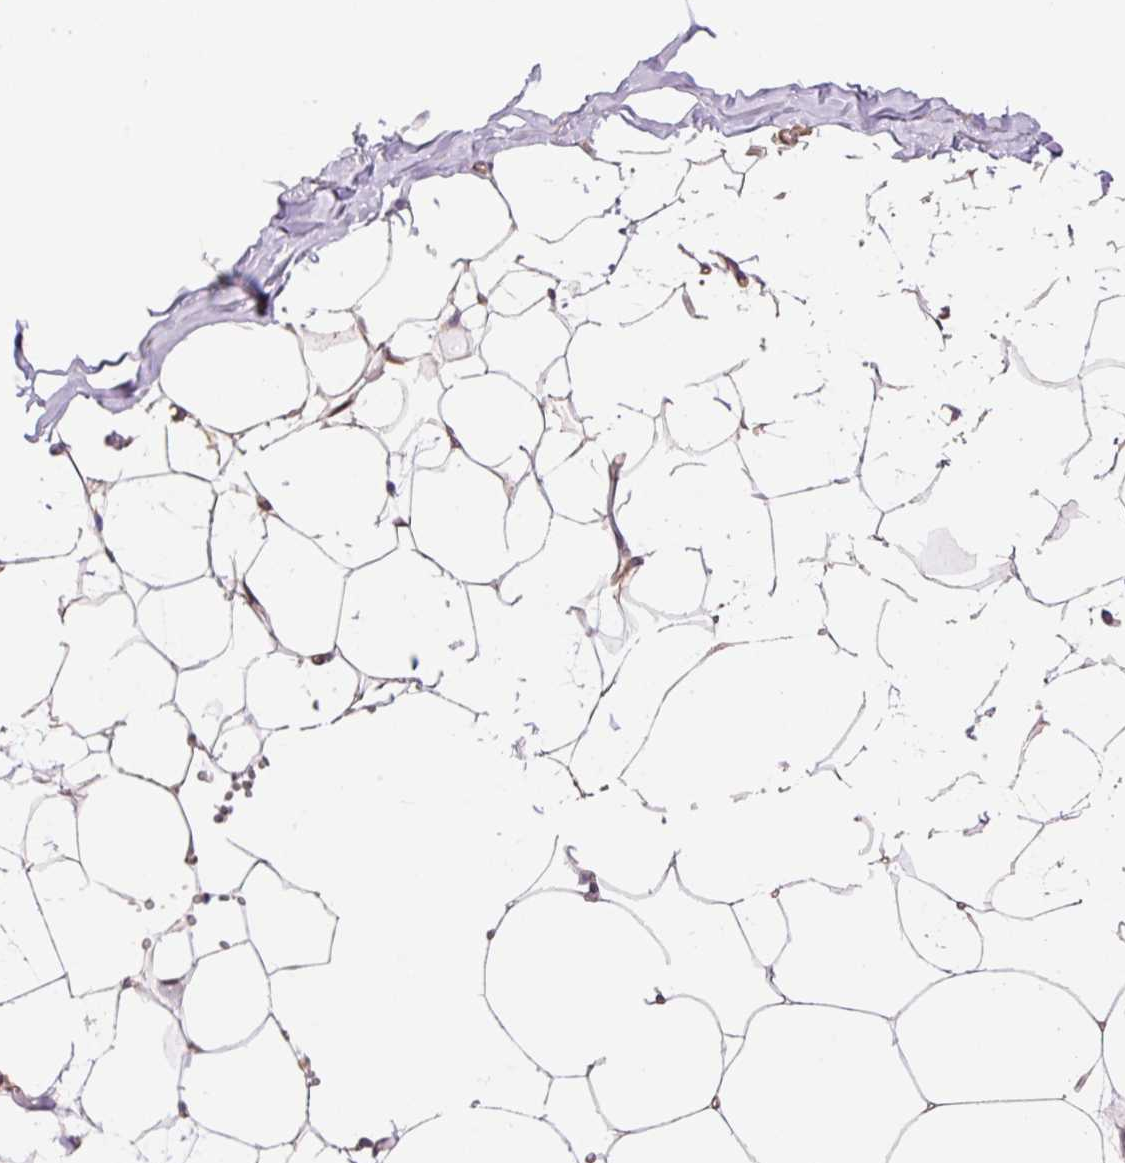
{"staining": {"intensity": "negative", "quantity": "none", "location": "none"}, "tissue": "breast", "cell_type": "Adipocytes", "image_type": "normal", "snomed": [{"axis": "morphology", "description": "Normal tissue, NOS"}, {"axis": "topography", "description": "Breast"}], "caption": "High magnification brightfield microscopy of unremarkable breast stained with DAB (brown) and counterstained with hematoxylin (blue): adipocytes show no significant positivity. (DAB immunohistochemistry (IHC), high magnification).", "gene": "PPP1R1B", "patient": {"sex": "female", "age": 27}}